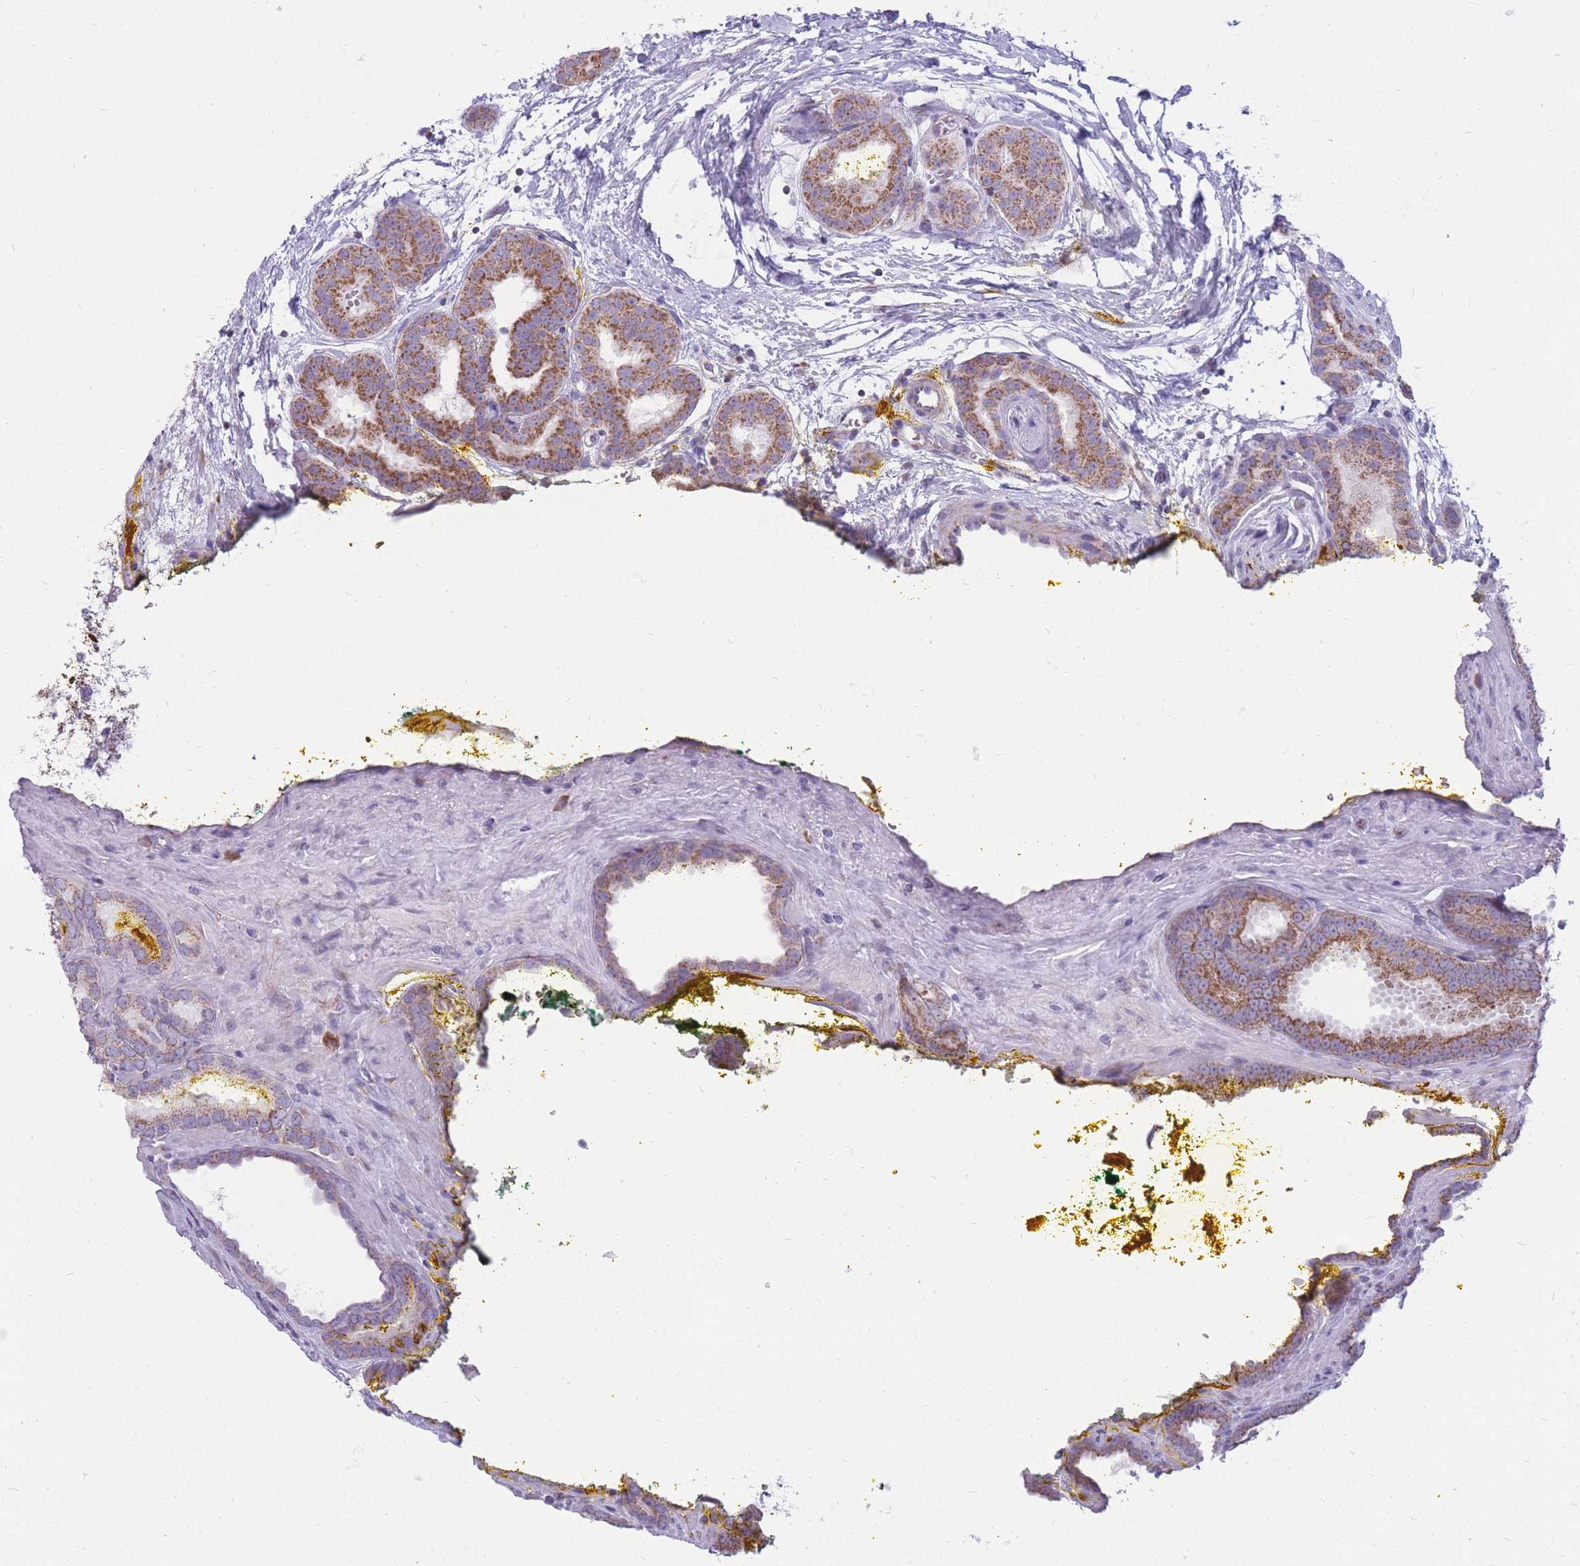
{"staining": {"intensity": "moderate", "quantity": ">75%", "location": "cytoplasmic/membranous"}, "tissue": "prostate cancer", "cell_type": "Tumor cells", "image_type": "cancer", "snomed": [{"axis": "morphology", "description": "Adenocarcinoma, High grade"}, {"axis": "topography", "description": "Prostate"}], "caption": "This image demonstrates prostate high-grade adenocarcinoma stained with immunohistochemistry to label a protein in brown. The cytoplasmic/membranous of tumor cells show moderate positivity for the protein. Nuclei are counter-stained blue.", "gene": "PCSK1", "patient": {"sex": "male", "age": 72}}